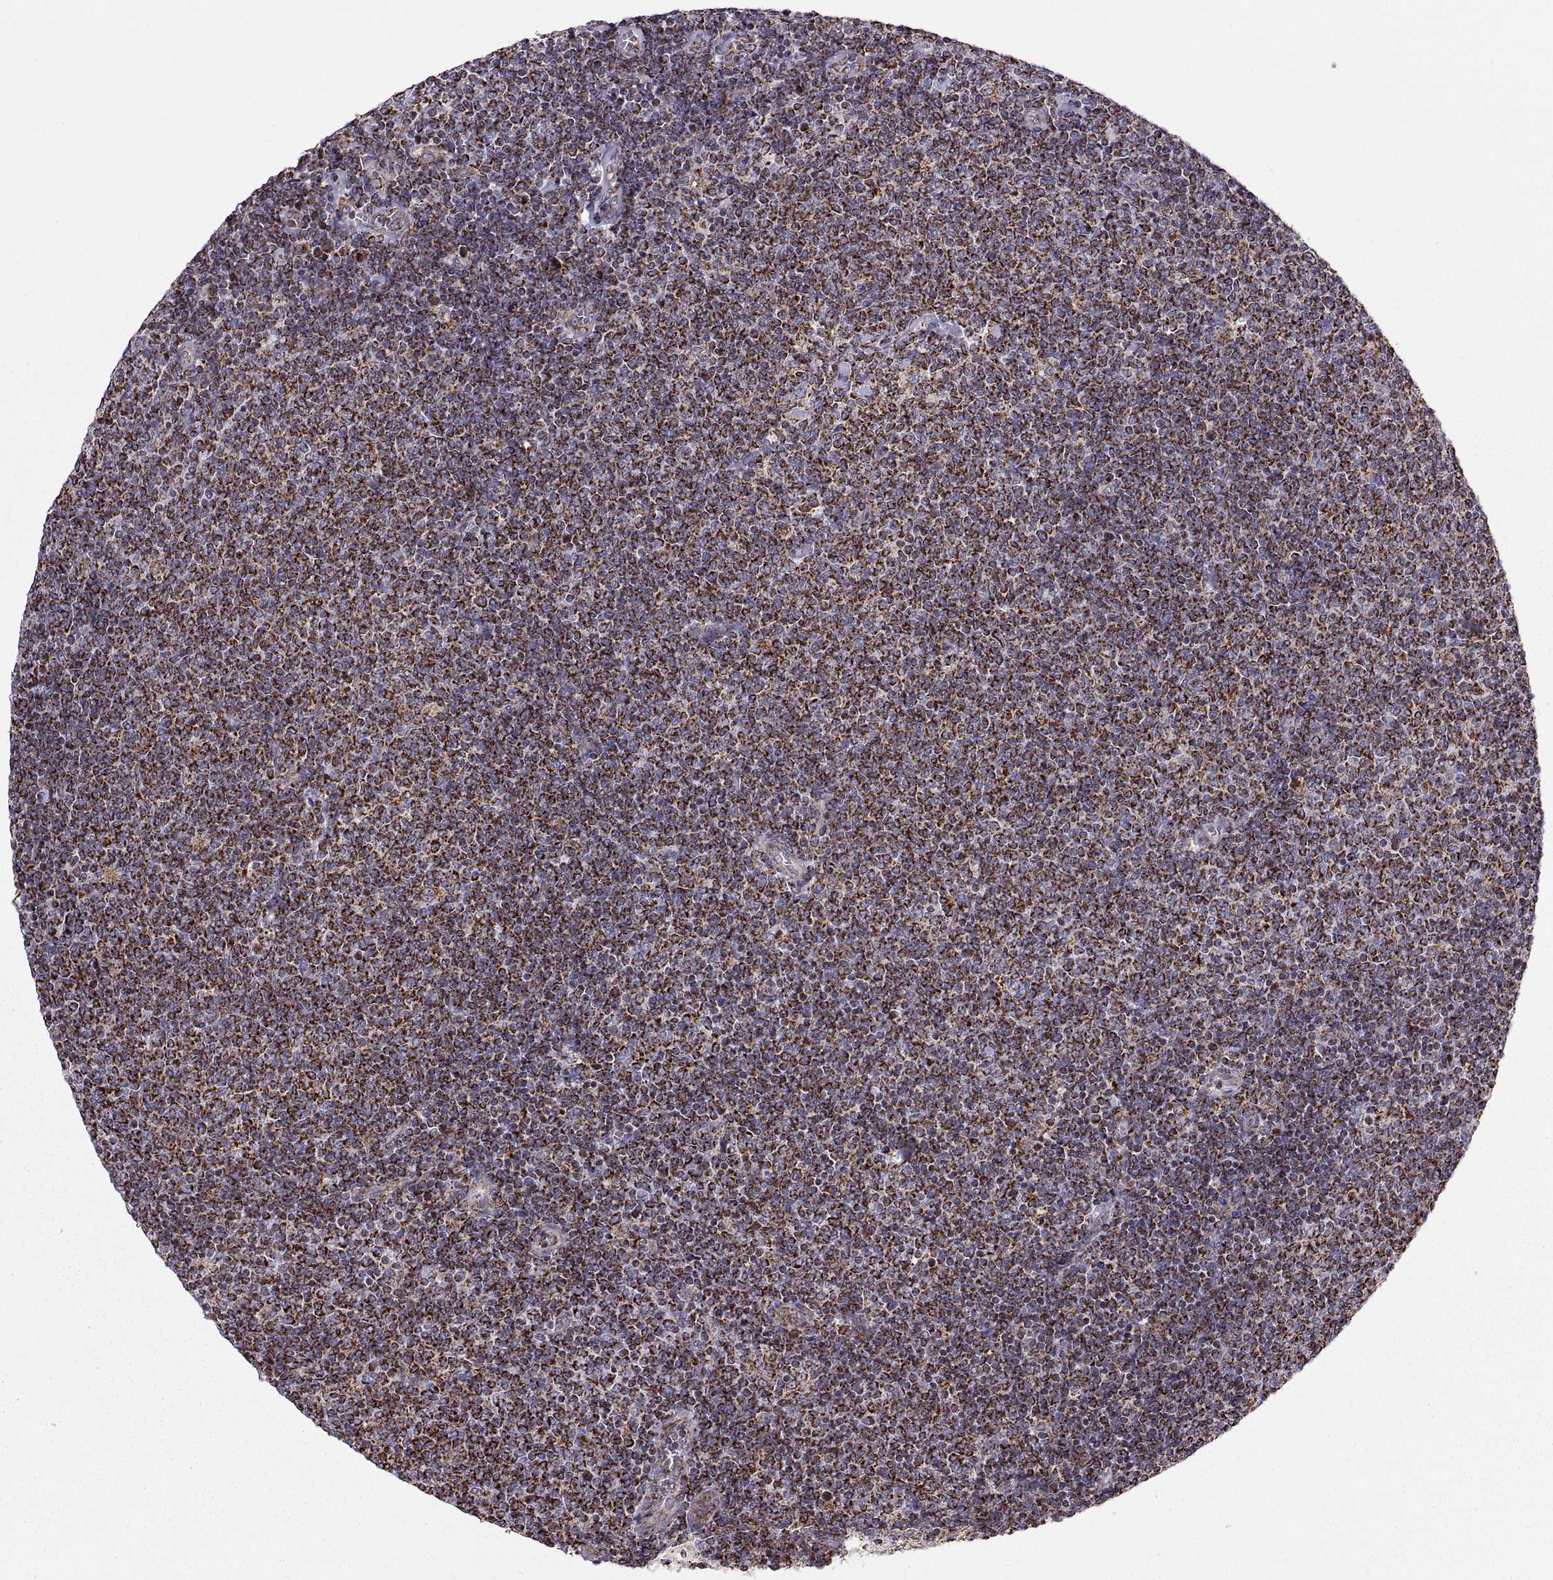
{"staining": {"intensity": "strong", "quantity": ">75%", "location": "cytoplasmic/membranous"}, "tissue": "lymphoma", "cell_type": "Tumor cells", "image_type": "cancer", "snomed": [{"axis": "morphology", "description": "Malignant lymphoma, non-Hodgkin's type, Low grade"}, {"axis": "topography", "description": "Lymph node"}], "caption": "There is high levels of strong cytoplasmic/membranous staining in tumor cells of low-grade malignant lymphoma, non-Hodgkin's type, as demonstrated by immunohistochemical staining (brown color).", "gene": "ARSD", "patient": {"sex": "male", "age": 52}}